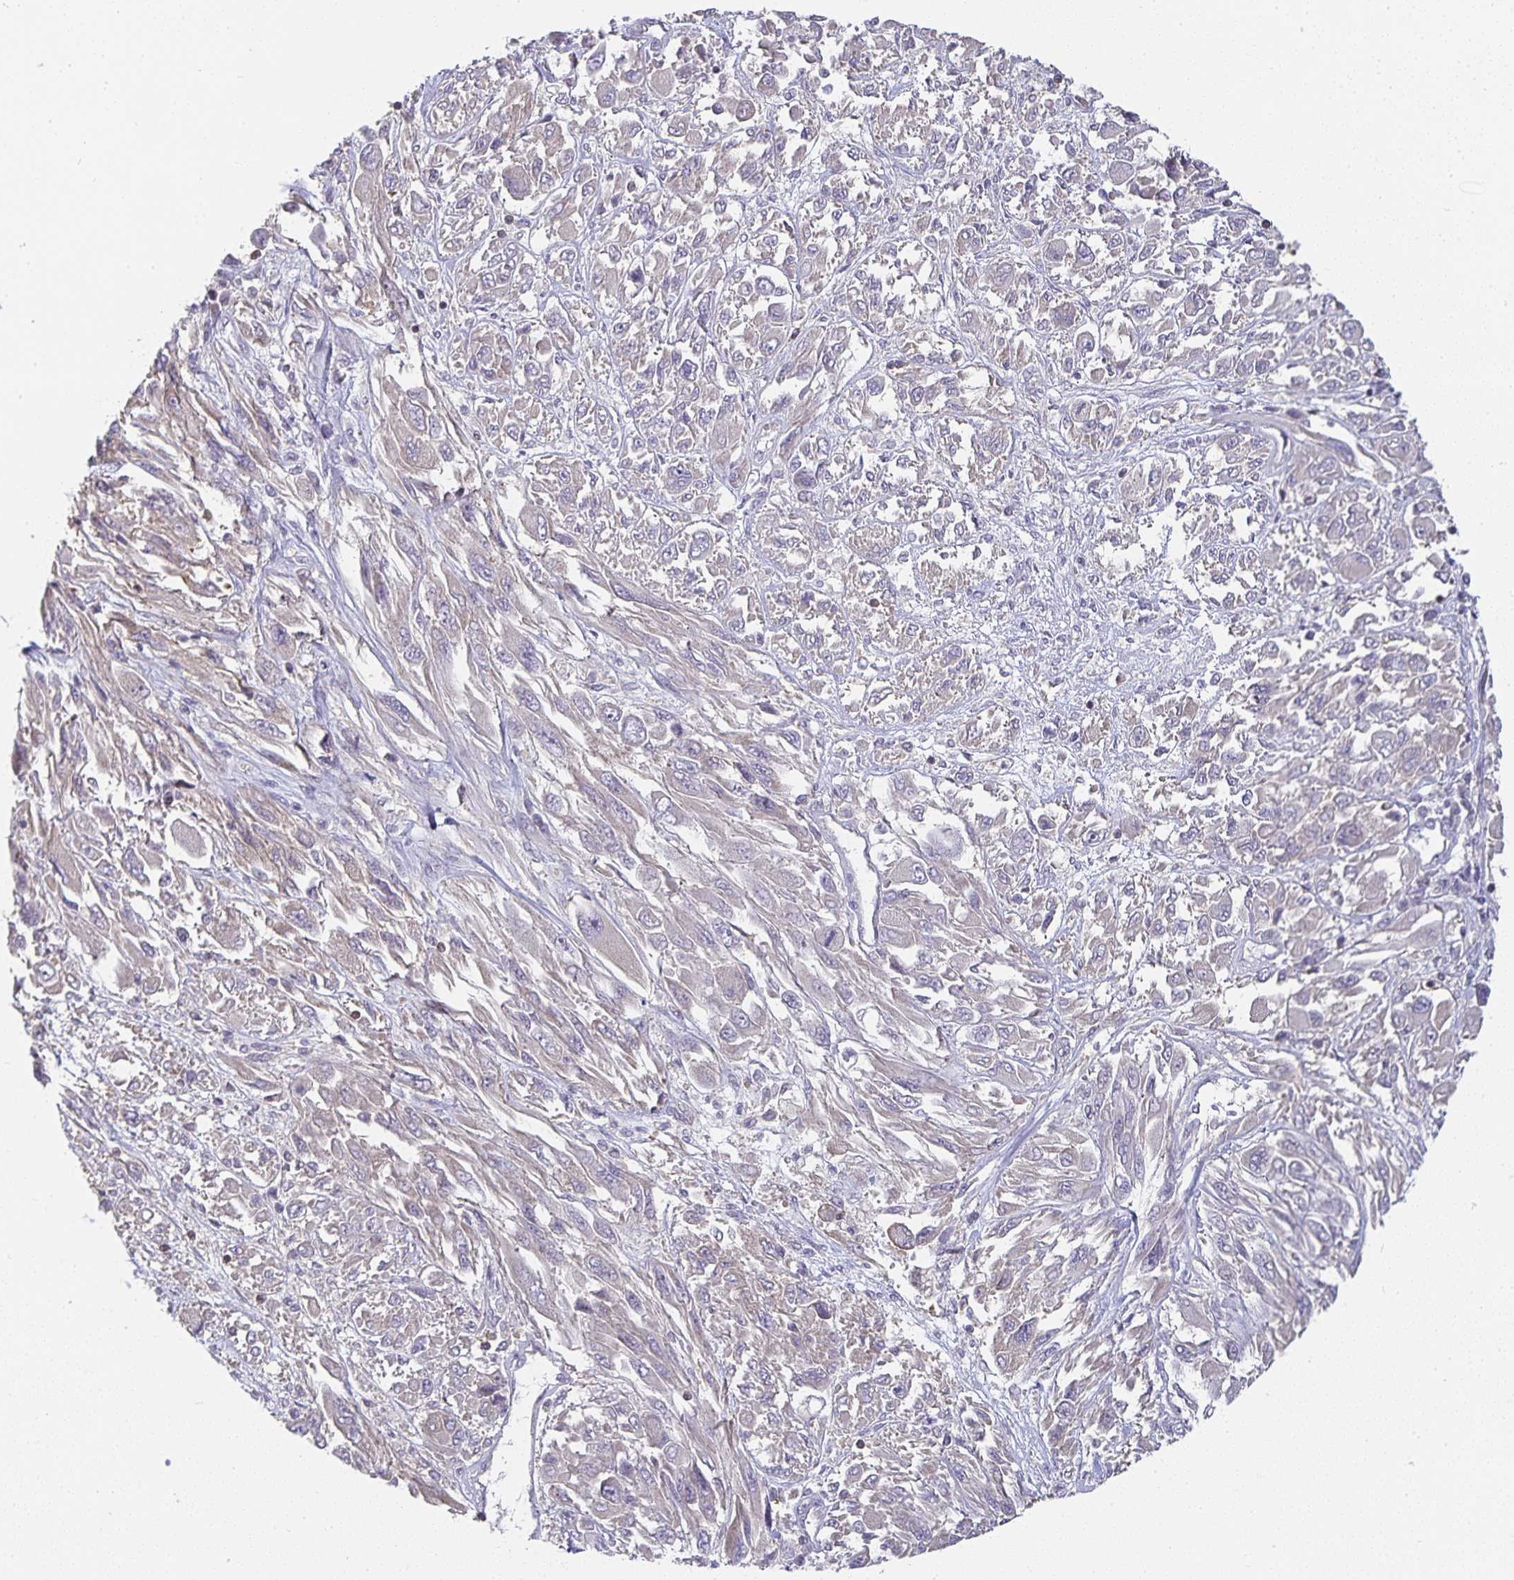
{"staining": {"intensity": "negative", "quantity": "none", "location": "none"}, "tissue": "melanoma", "cell_type": "Tumor cells", "image_type": "cancer", "snomed": [{"axis": "morphology", "description": "Malignant melanoma, NOS"}, {"axis": "topography", "description": "Skin"}], "caption": "A micrograph of human malignant melanoma is negative for staining in tumor cells.", "gene": "GATA3", "patient": {"sex": "female", "age": 91}}